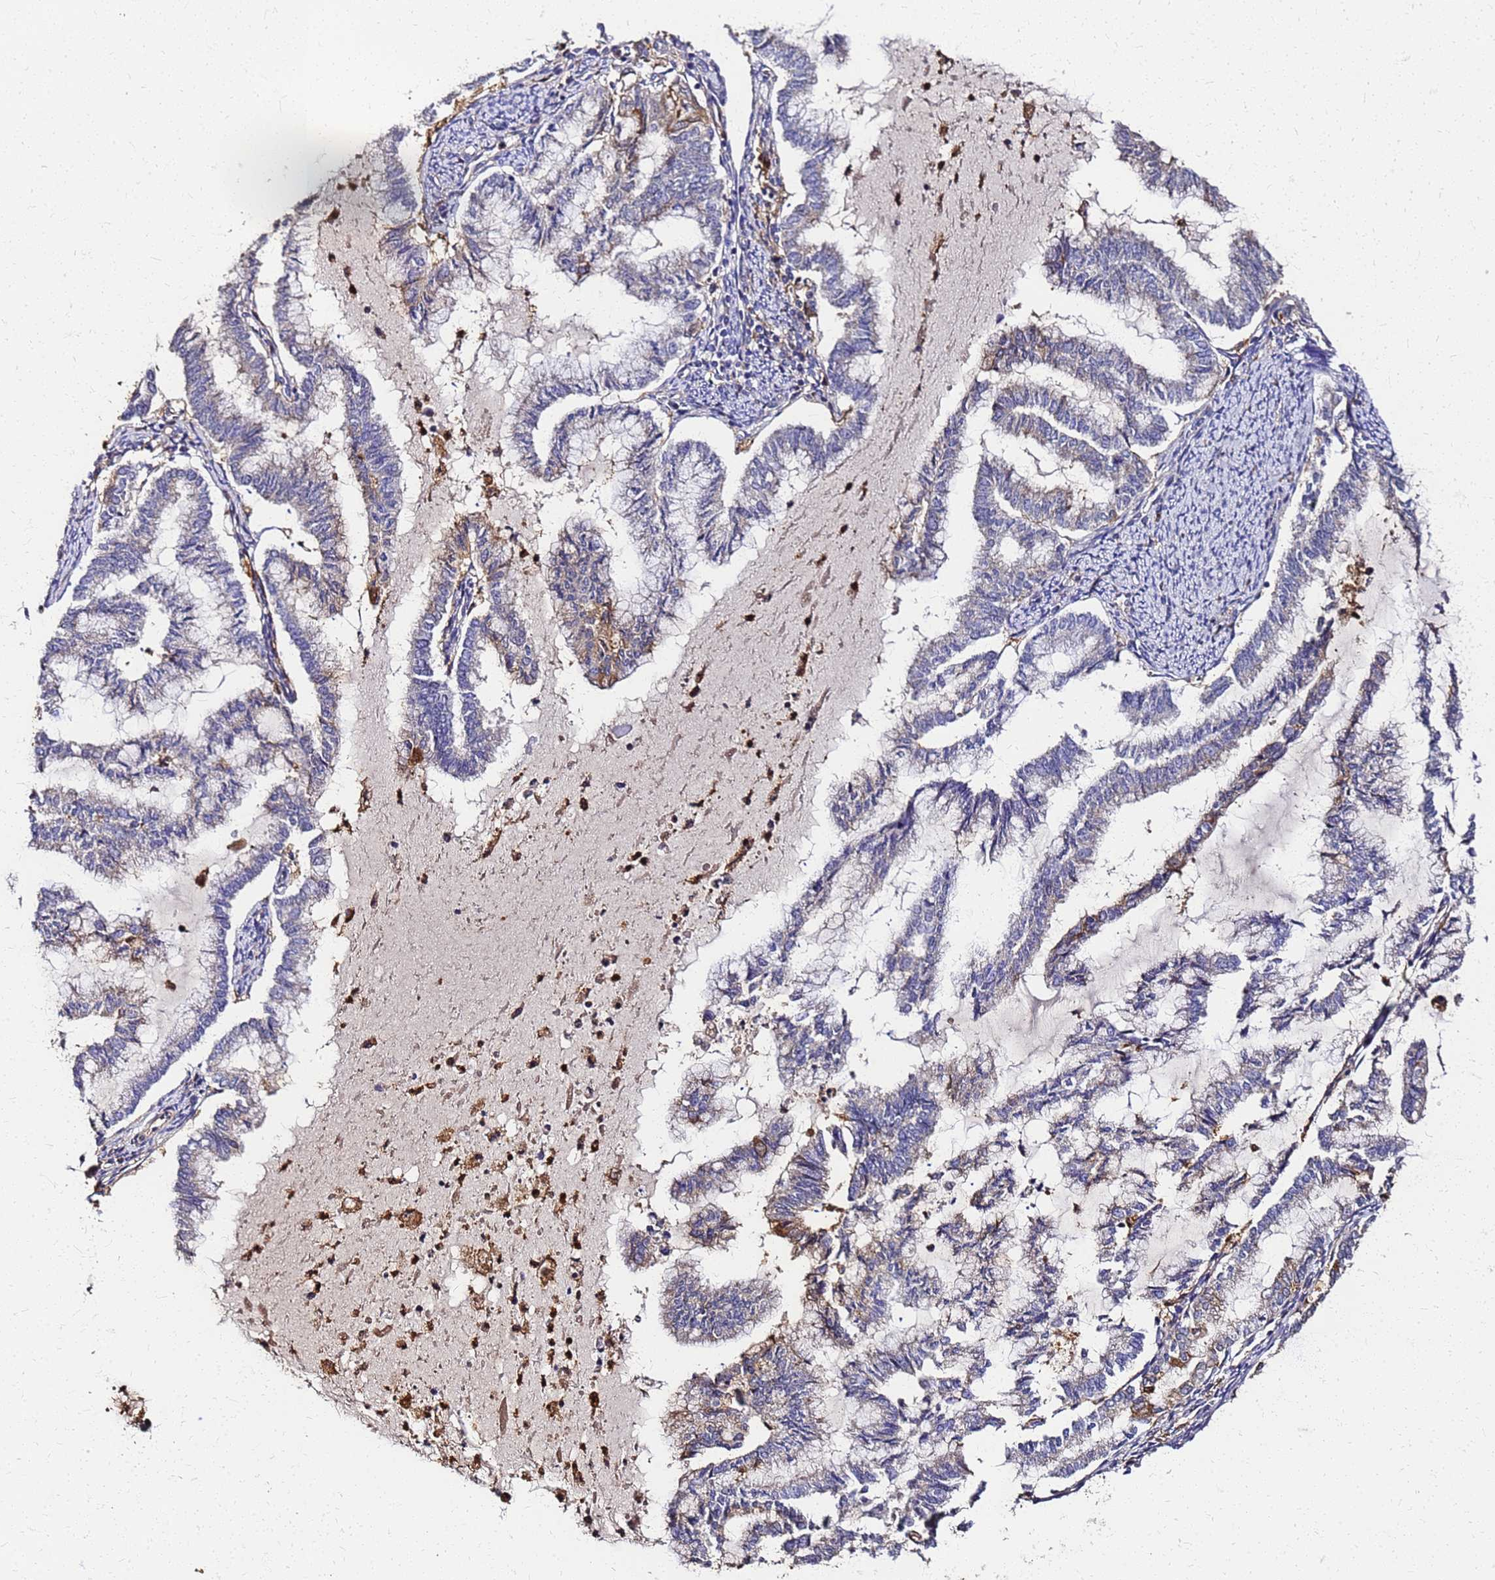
{"staining": {"intensity": "moderate", "quantity": "<25%", "location": "cytoplasmic/membranous"}, "tissue": "endometrial cancer", "cell_type": "Tumor cells", "image_type": "cancer", "snomed": [{"axis": "morphology", "description": "Adenocarcinoma, NOS"}, {"axis": "topography", "description": "Endometrium"}], "caption": "Moderate cytoplasmic/membranous expression for a protein is identified in approximately <25% of tumor cells of endometrial cancer (adenocarcinoma) using immunohistochemistry (IHC).", "gene": "S100A11", "patient": {"sex": "female", "age": 79}}